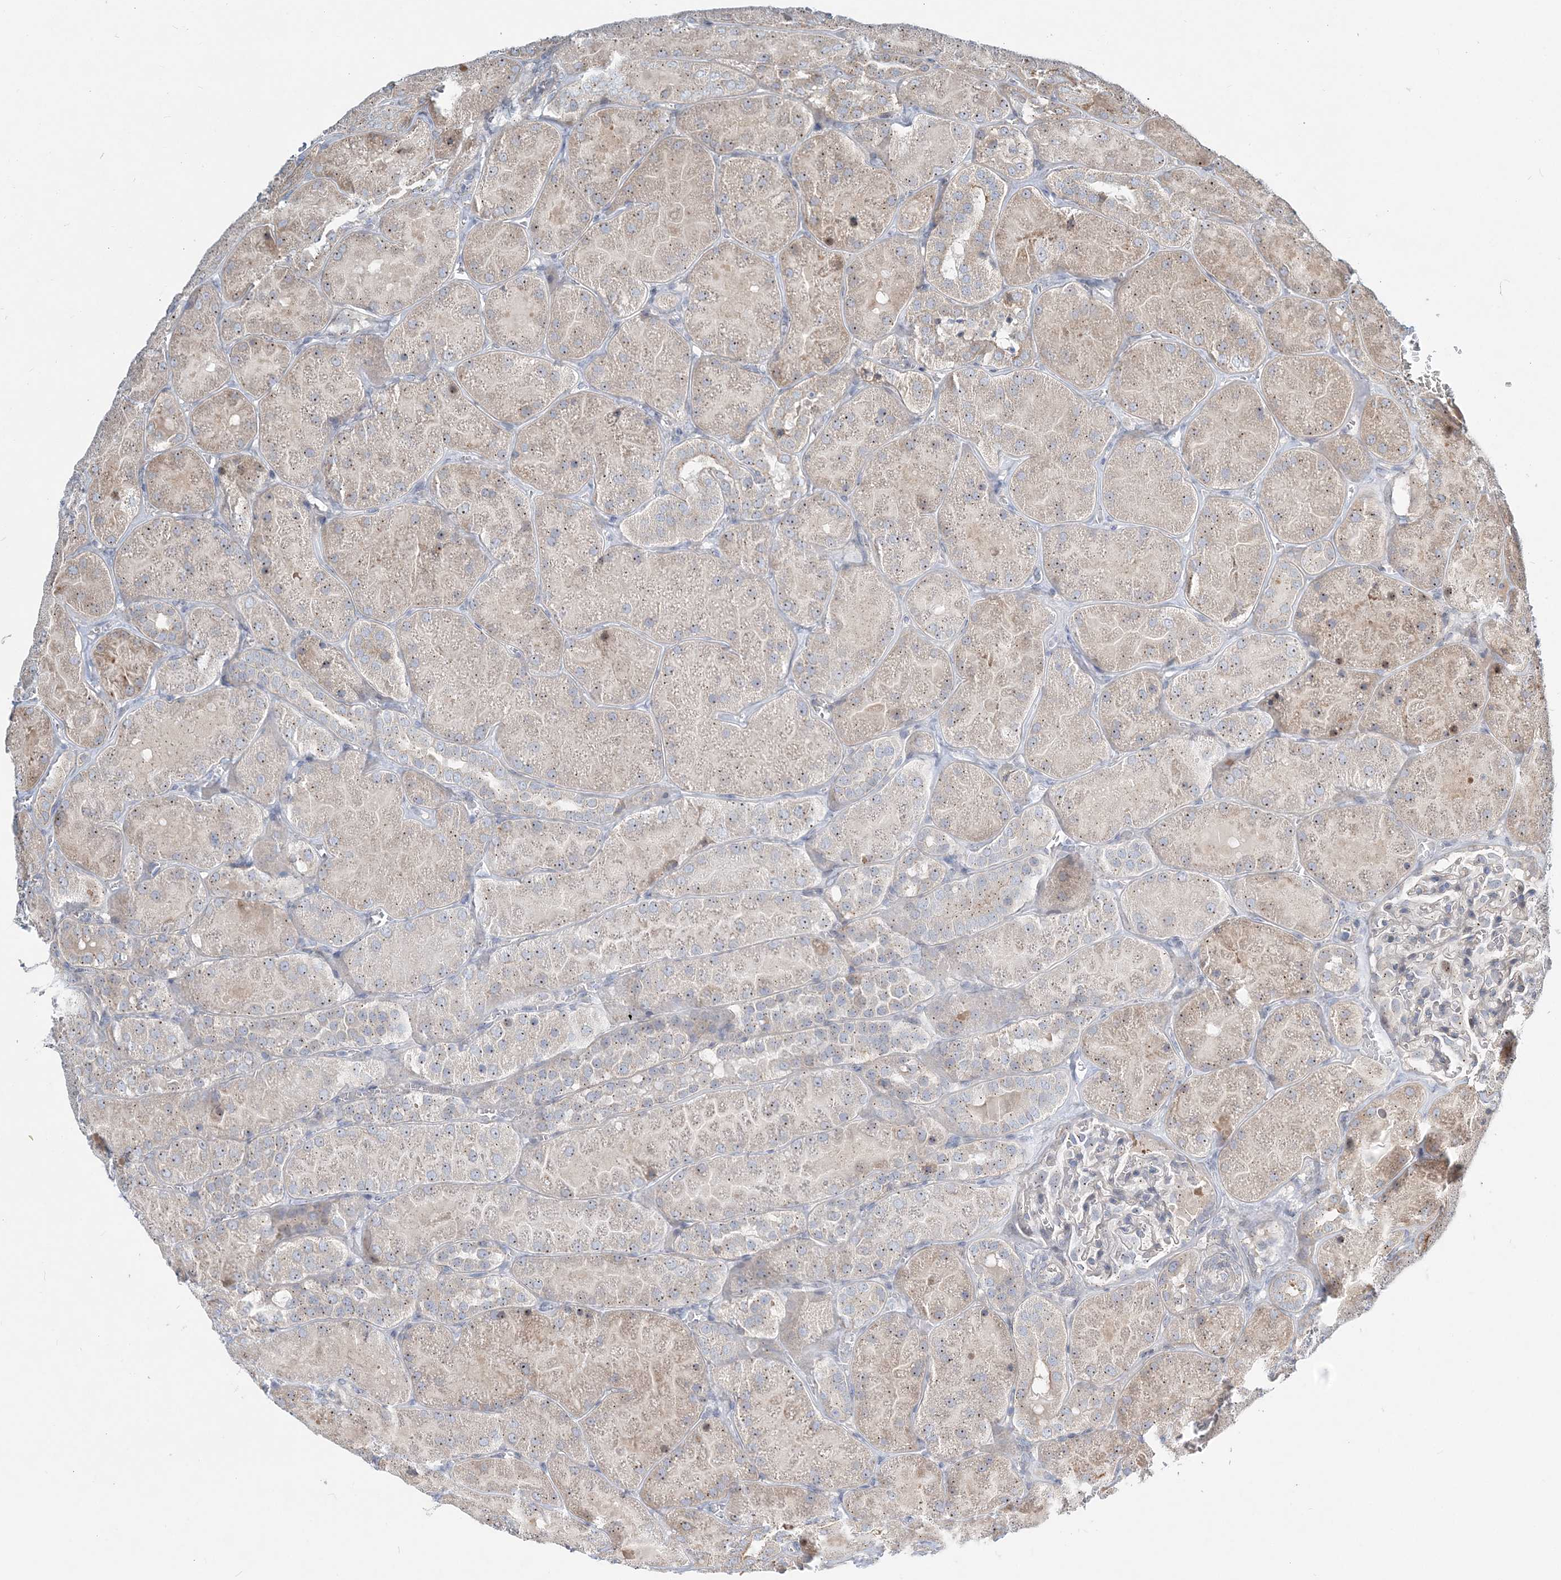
{"staining": {"intensity": "negative", "quantity": "none", "location": "none"}, "tissue": "kidney", "cell_type": "Cells in glomeruli", "image_type": "normal", "snomed": [{"axis": "morphology", "description": "Normal tissue, NOS"}, {"axis": "topography", "description": "Kidney"}], "caption": "This is a image of immunohistochemistry (IHC) staining of normal kidney, which shows no staining in cells in glomeruli. (Stains: DAB (3,3'-diaminobenzidine) immunohistochemistry with hematoxylin counter stain, Microscopy: brightfield microscopy at high magnification).", "gene": "CXXC5", "patient": {"sex": "male", "age": 28}}